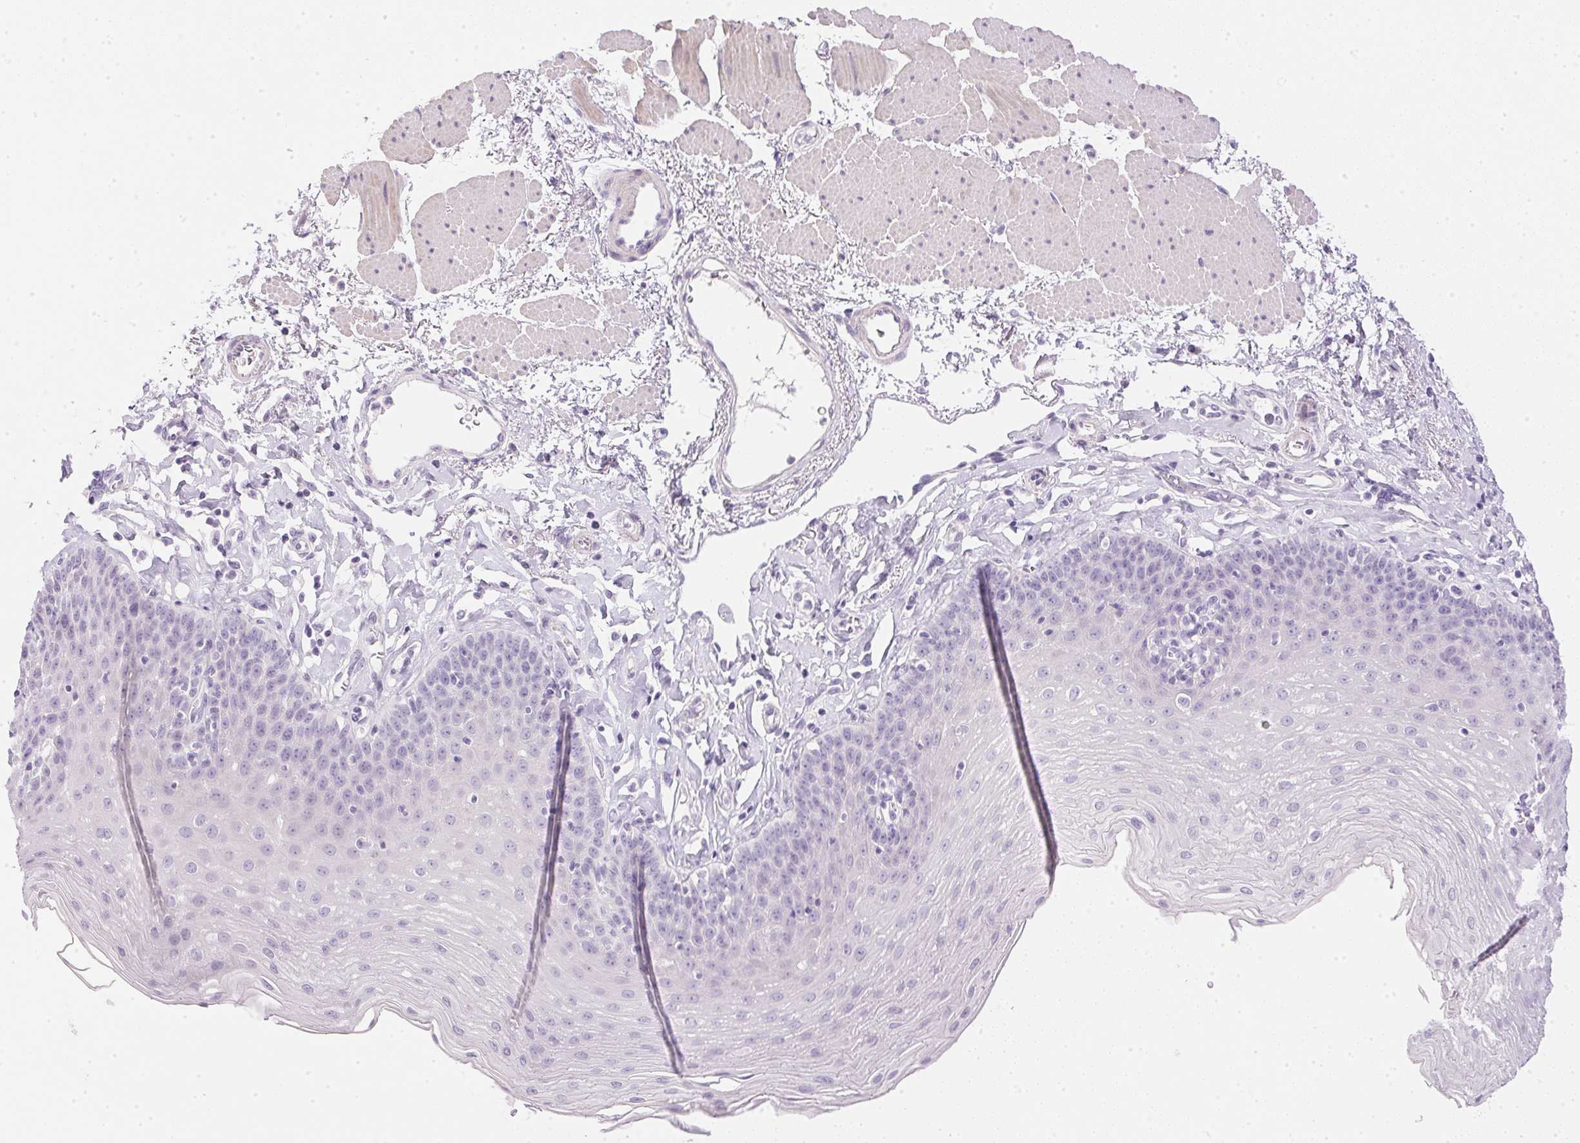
{"staining": {"intensity": "negative", "quantity": "none", "location": "none"}, "tissue": "esophagus", "cell_type": "Squamous epithelial cells", "image_type": "normal", "snomed": [{"axis": "morphology", "description": "Normal tissue, NOS"}, {"axis": "topography", "description": "Esophagus"}], "caption": "This is a micrograph of immunohistochemistry staining of benign esophagus, which shows no positivity in squamous epithelial cells. Brightfield microscopy of immunohistochemistry stained with DAB (3,3'-diaminobenzidine) (brown) and hematoxylin (blue), captured at high magnification.", "gene": "CTRL", "patient": {"sex": "female", "age": 81}}